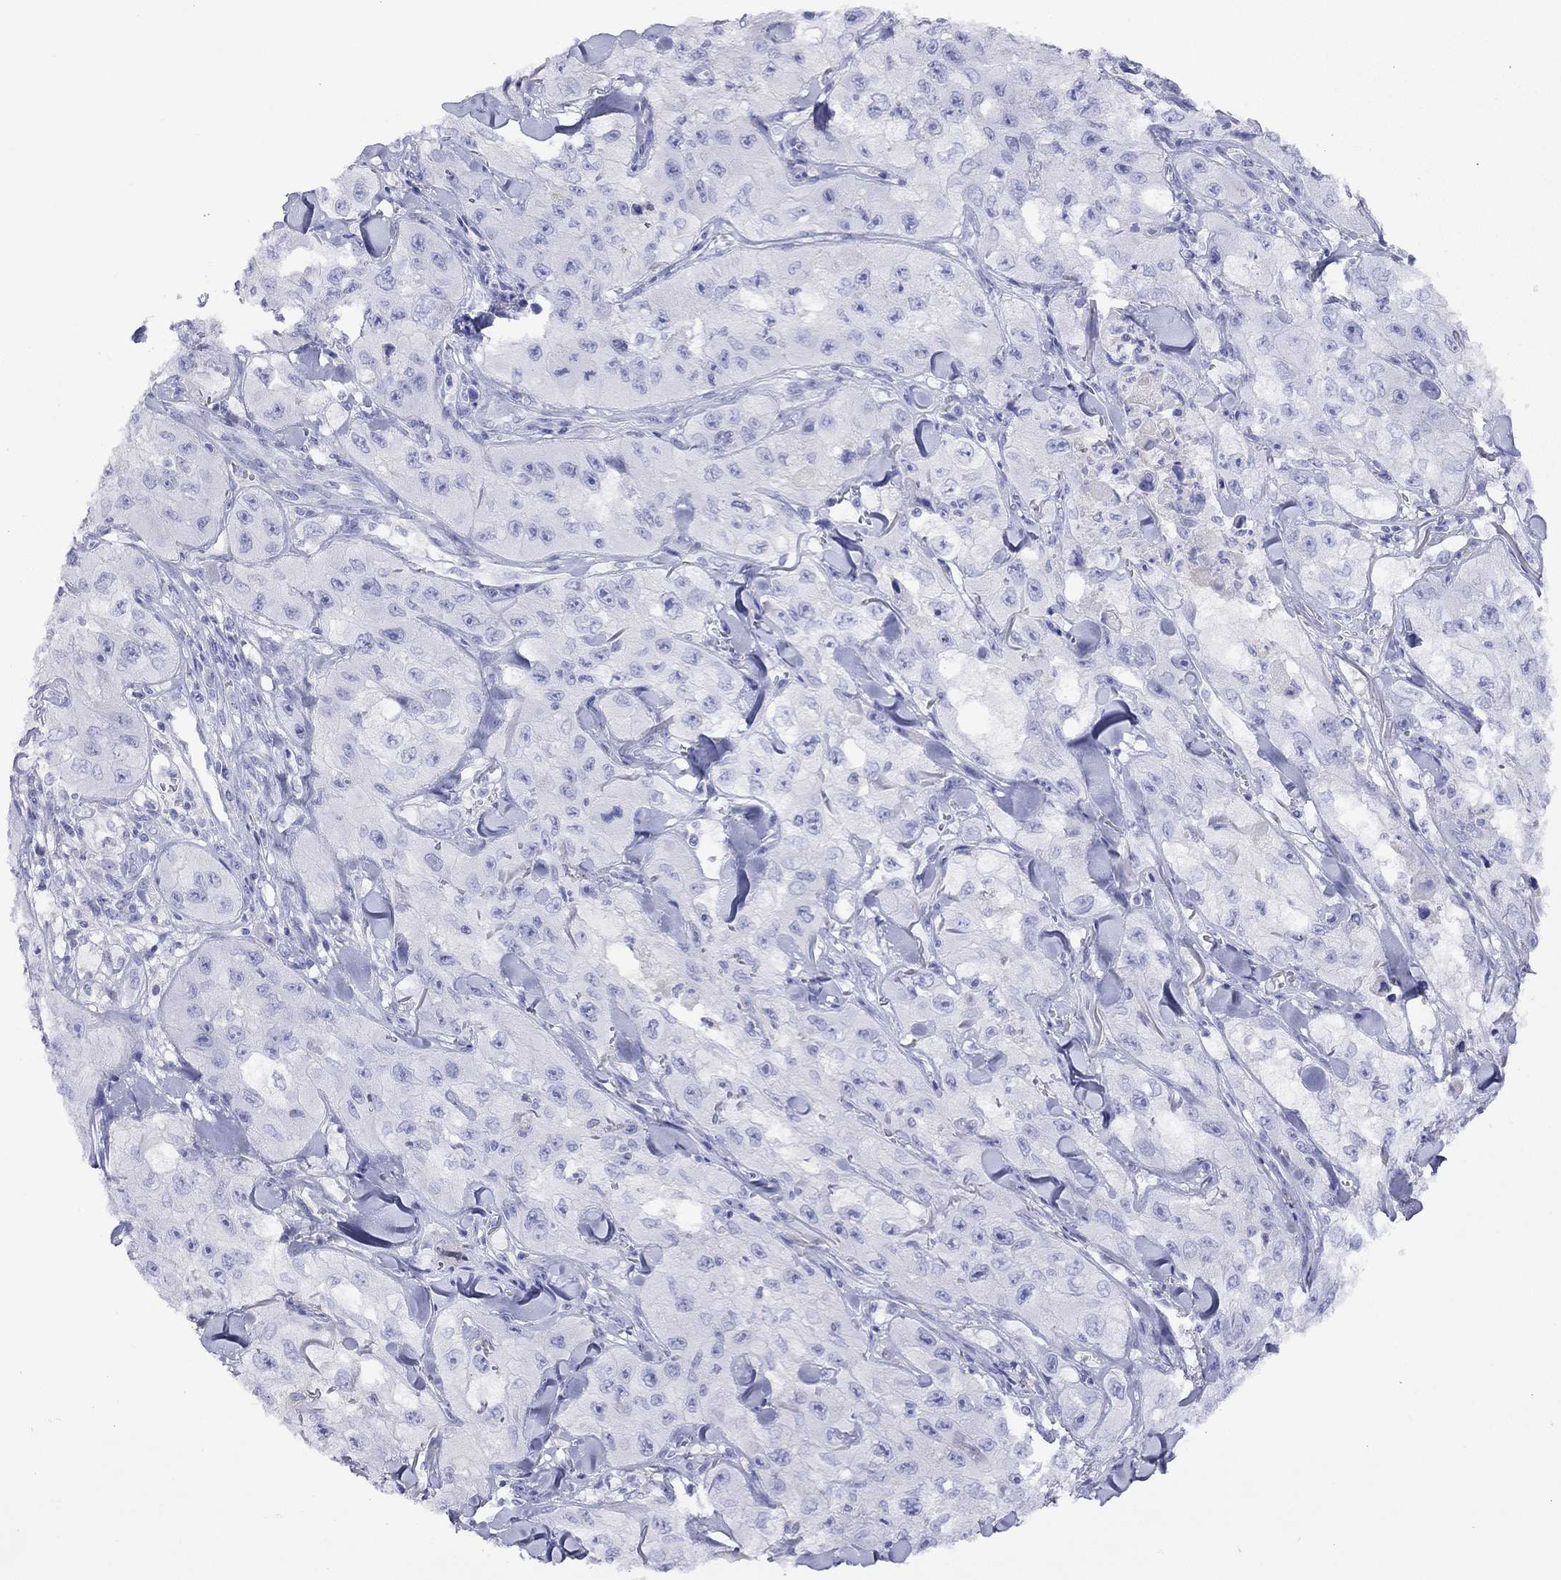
{"staining": {"intensity": "negative", "quantity": "none", "location": "none"}, "tissue": "skin cancer", "cell_type": "Tumor cells", "image_type": "cancer", "snomed": [{"axis": "morphology", "description": "Squamous cell carcinoma, NOS"}, {"axis": "topography", "description": "Skin"}, {"axis": "topography", "description": "Subcutis"}], "caption": "DAB immunohistochemical staining of skin squamous cell carcinoma reveals no significant staining in tumor cells.", "gene": "SLC30A8", "patient": {"sex": "male", "age": 73}}